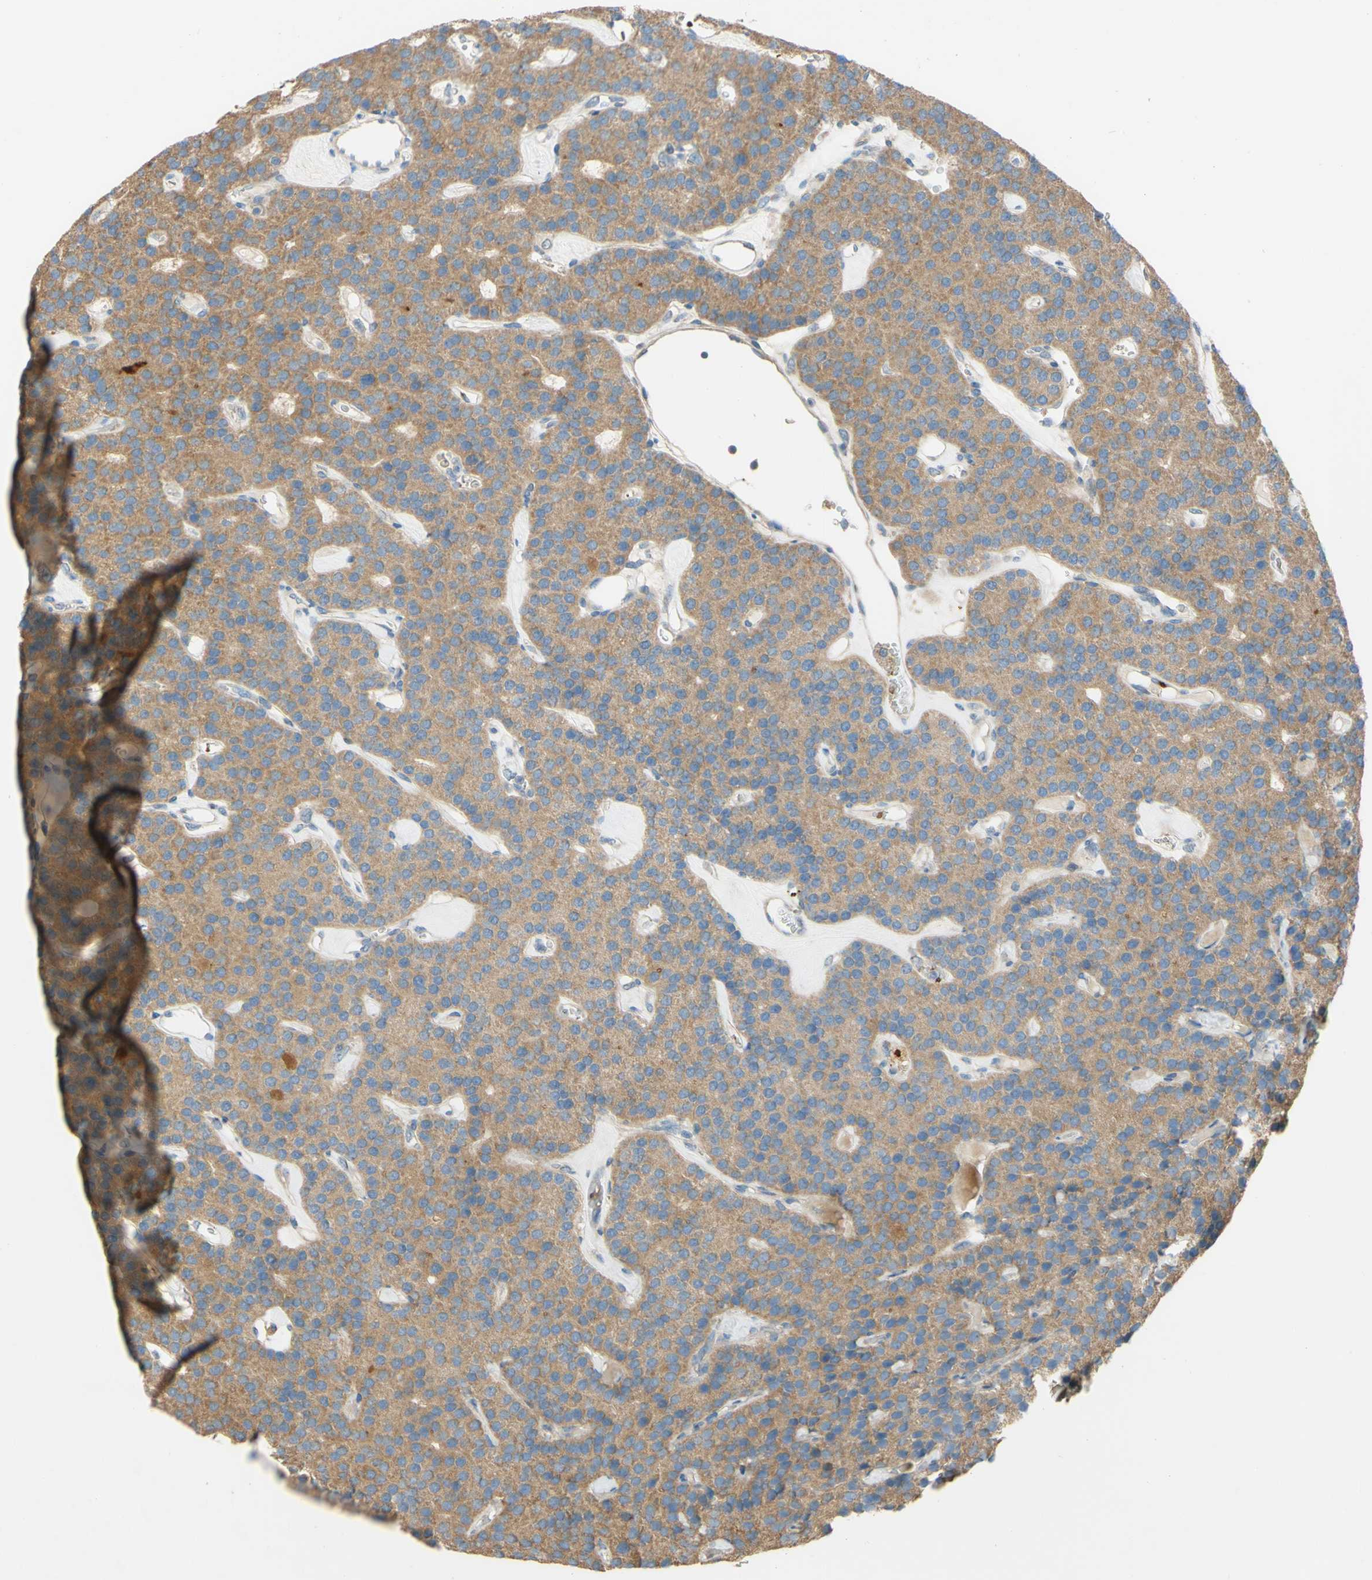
{"staining": {"intensity": "moderate", "quantity": ">75%", "location": "cytoplasmic/membranous"}, "tissue": "parathyroid gland", "cell_type": "Glandular cells", "image_type": "normal", "snomed": [{"axis": "morphology", "description": "Normal tissue, NOS"}, {"axis": "morphology", "description": "Adenoma, NOS"}, {"axis": "topography", "description": "Parathyroid gland"}], "caption": "Parathyroid gland stained for a protein (brown) exhibits moderate cytoplasmic/membranous positive positivity in approximately >75% of glandular cells.", "gene": "DKK3", "patient": {"sex": "female", "age": 86}}